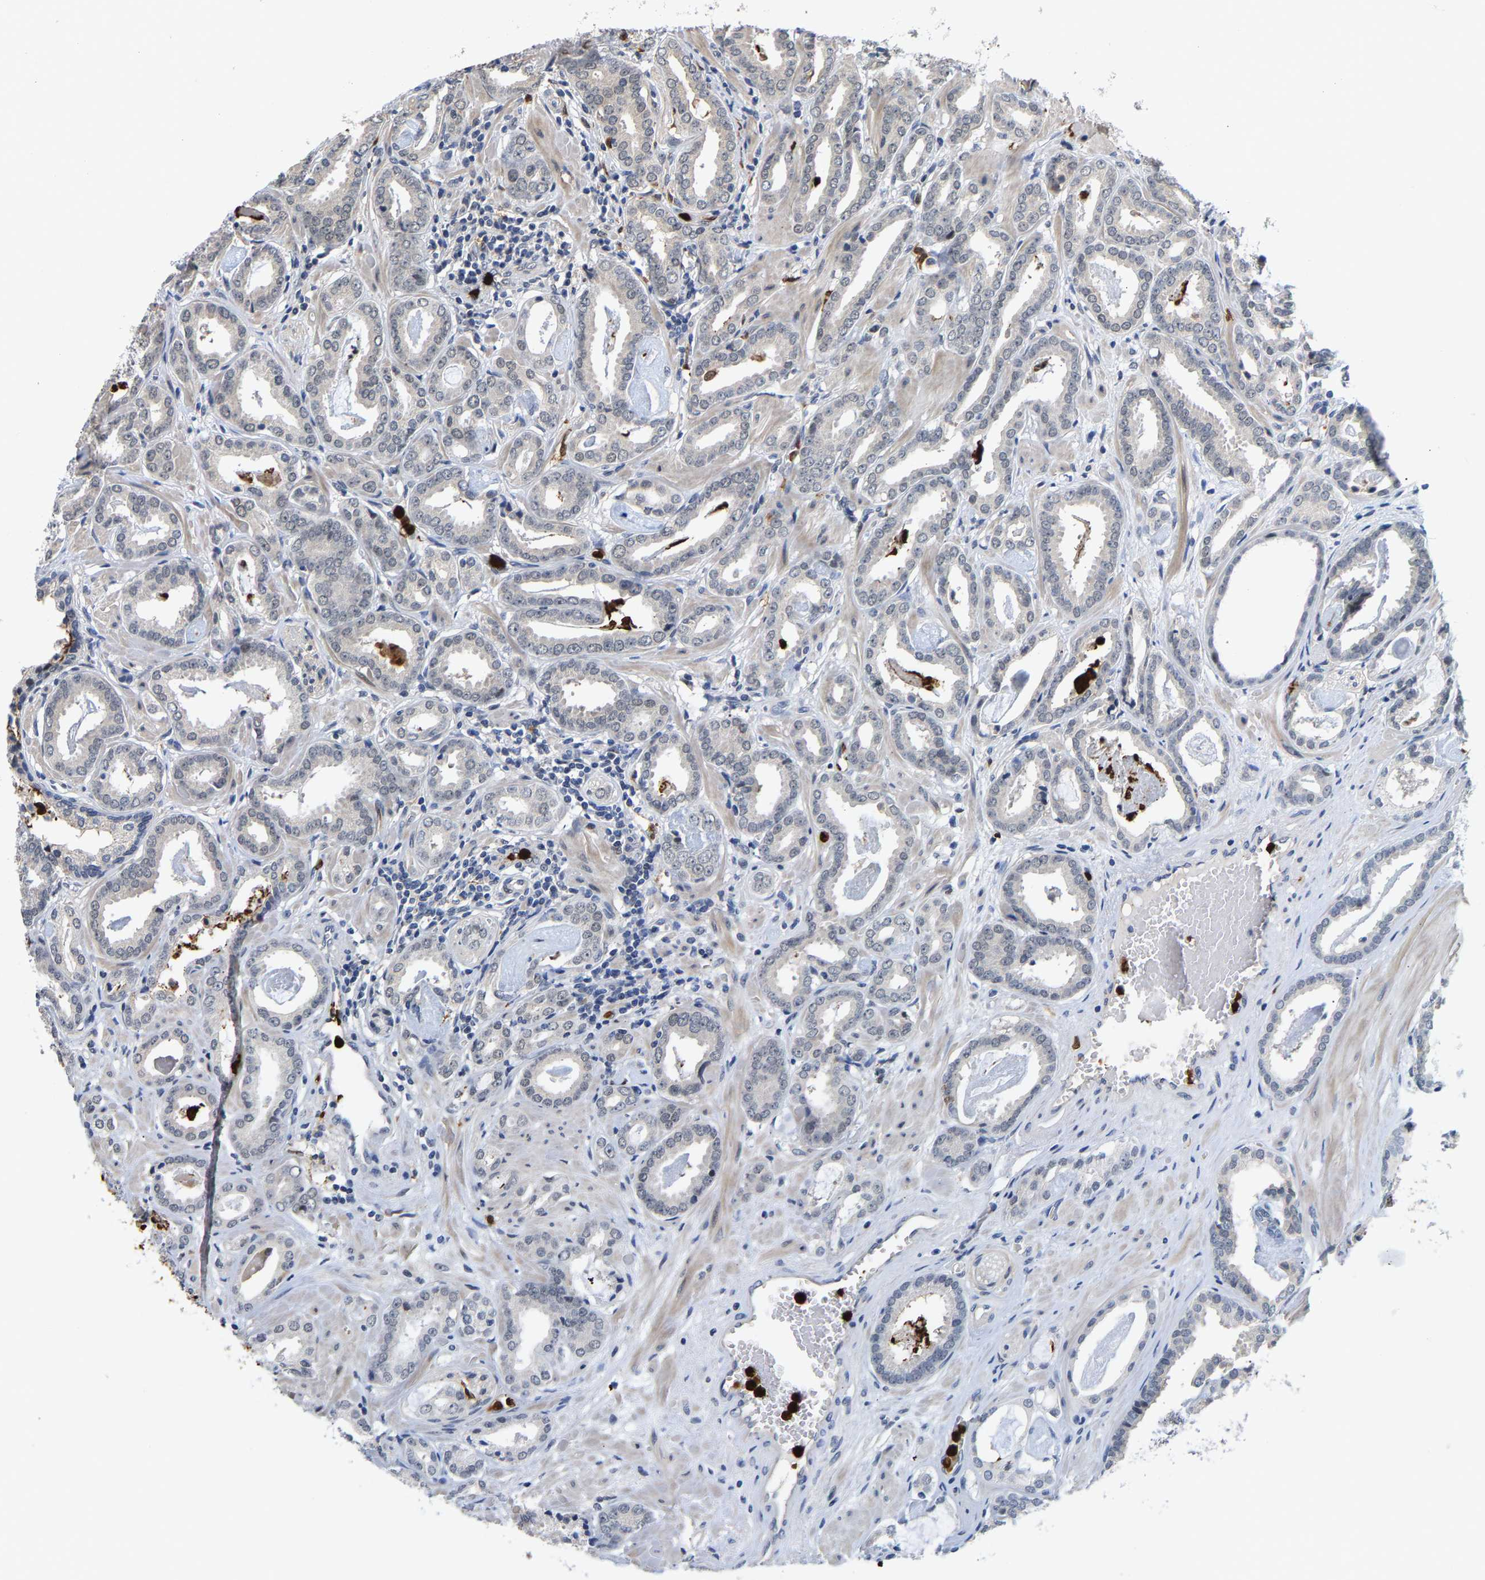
{"staining": {"intensity": "negative", "quantity": "none", "location": "none"}, "tissue": "prostate cancer", "cell_type": "Tumor cells", "image_type": "cancer", "snomed": [{"axis": "morphology", "description": "Adenocarcinoma, Low grade"}, {"axis": "topography", "description": "Prostate"}], "caption": "An image of prostate adenocarcinoma (low-grade) stained for a protein demonstrates no brown staining in tumor cells. (DAB immunohistochemistry, high magnification).", "gene": "TDRD7", "patient": {"sex": "male", "age": 53}}